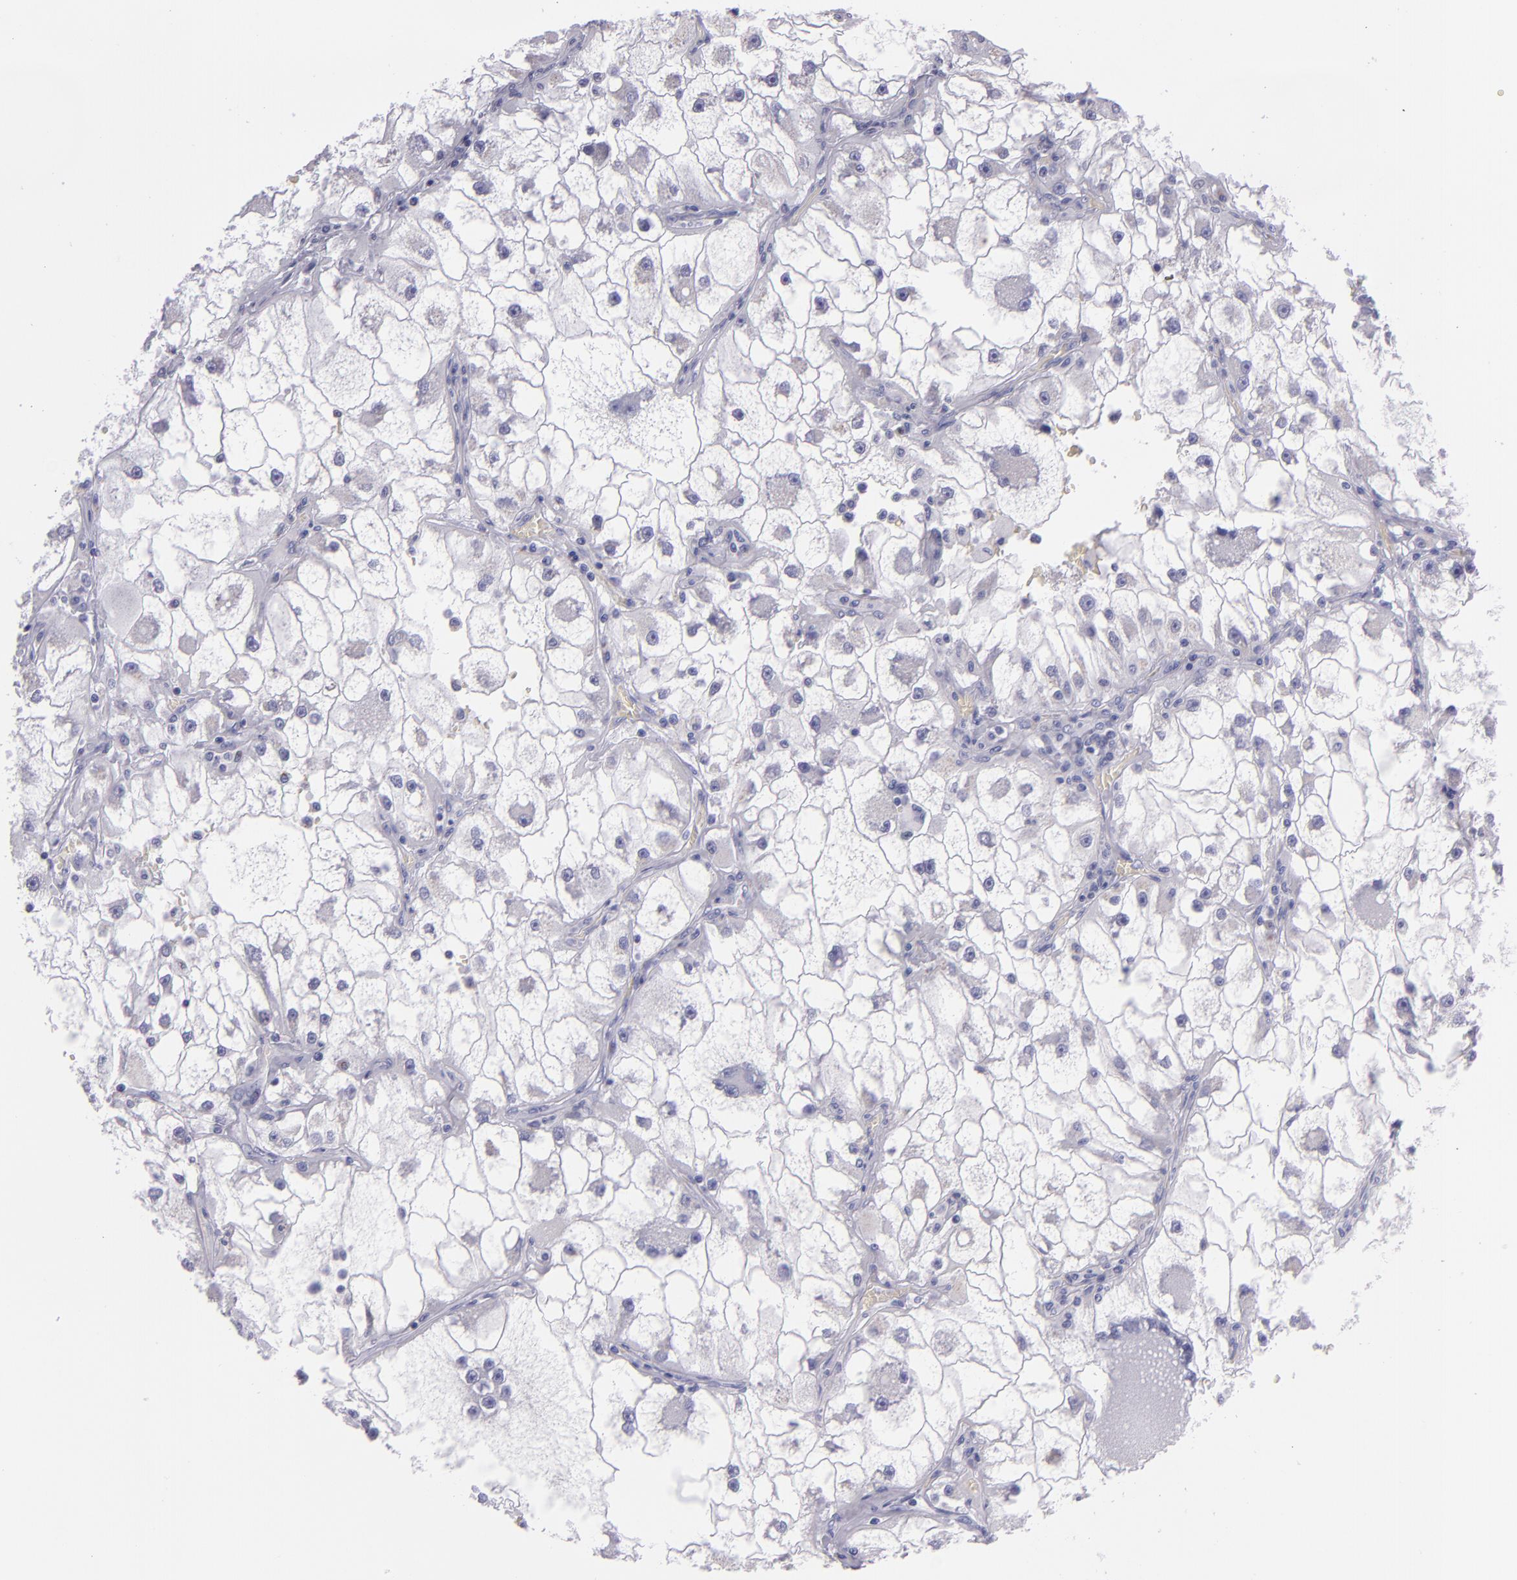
{"staining": {"intensity": "negative", "quantity": "none", "location": "none"}, "tissue": "renal cancer", "cell_type": "Tumor cells", "image_type": "cancer", "snomed": [{"axis": "morphology", "description": "Adenocarcinoma, NOS"}, {"axis": "topography", "description": "Kidney"}], "caption": "An immunohistochemistry (IHC) micrograph of adenocarcinoma (renal) is shown. There is no staining in tumor cells of adenocarcinoma (renal). (DAB immunohistochemistry (IHC), high magnification).", "gene": "MUC5AC", "patient": {"sex": "female", "age": 73}}